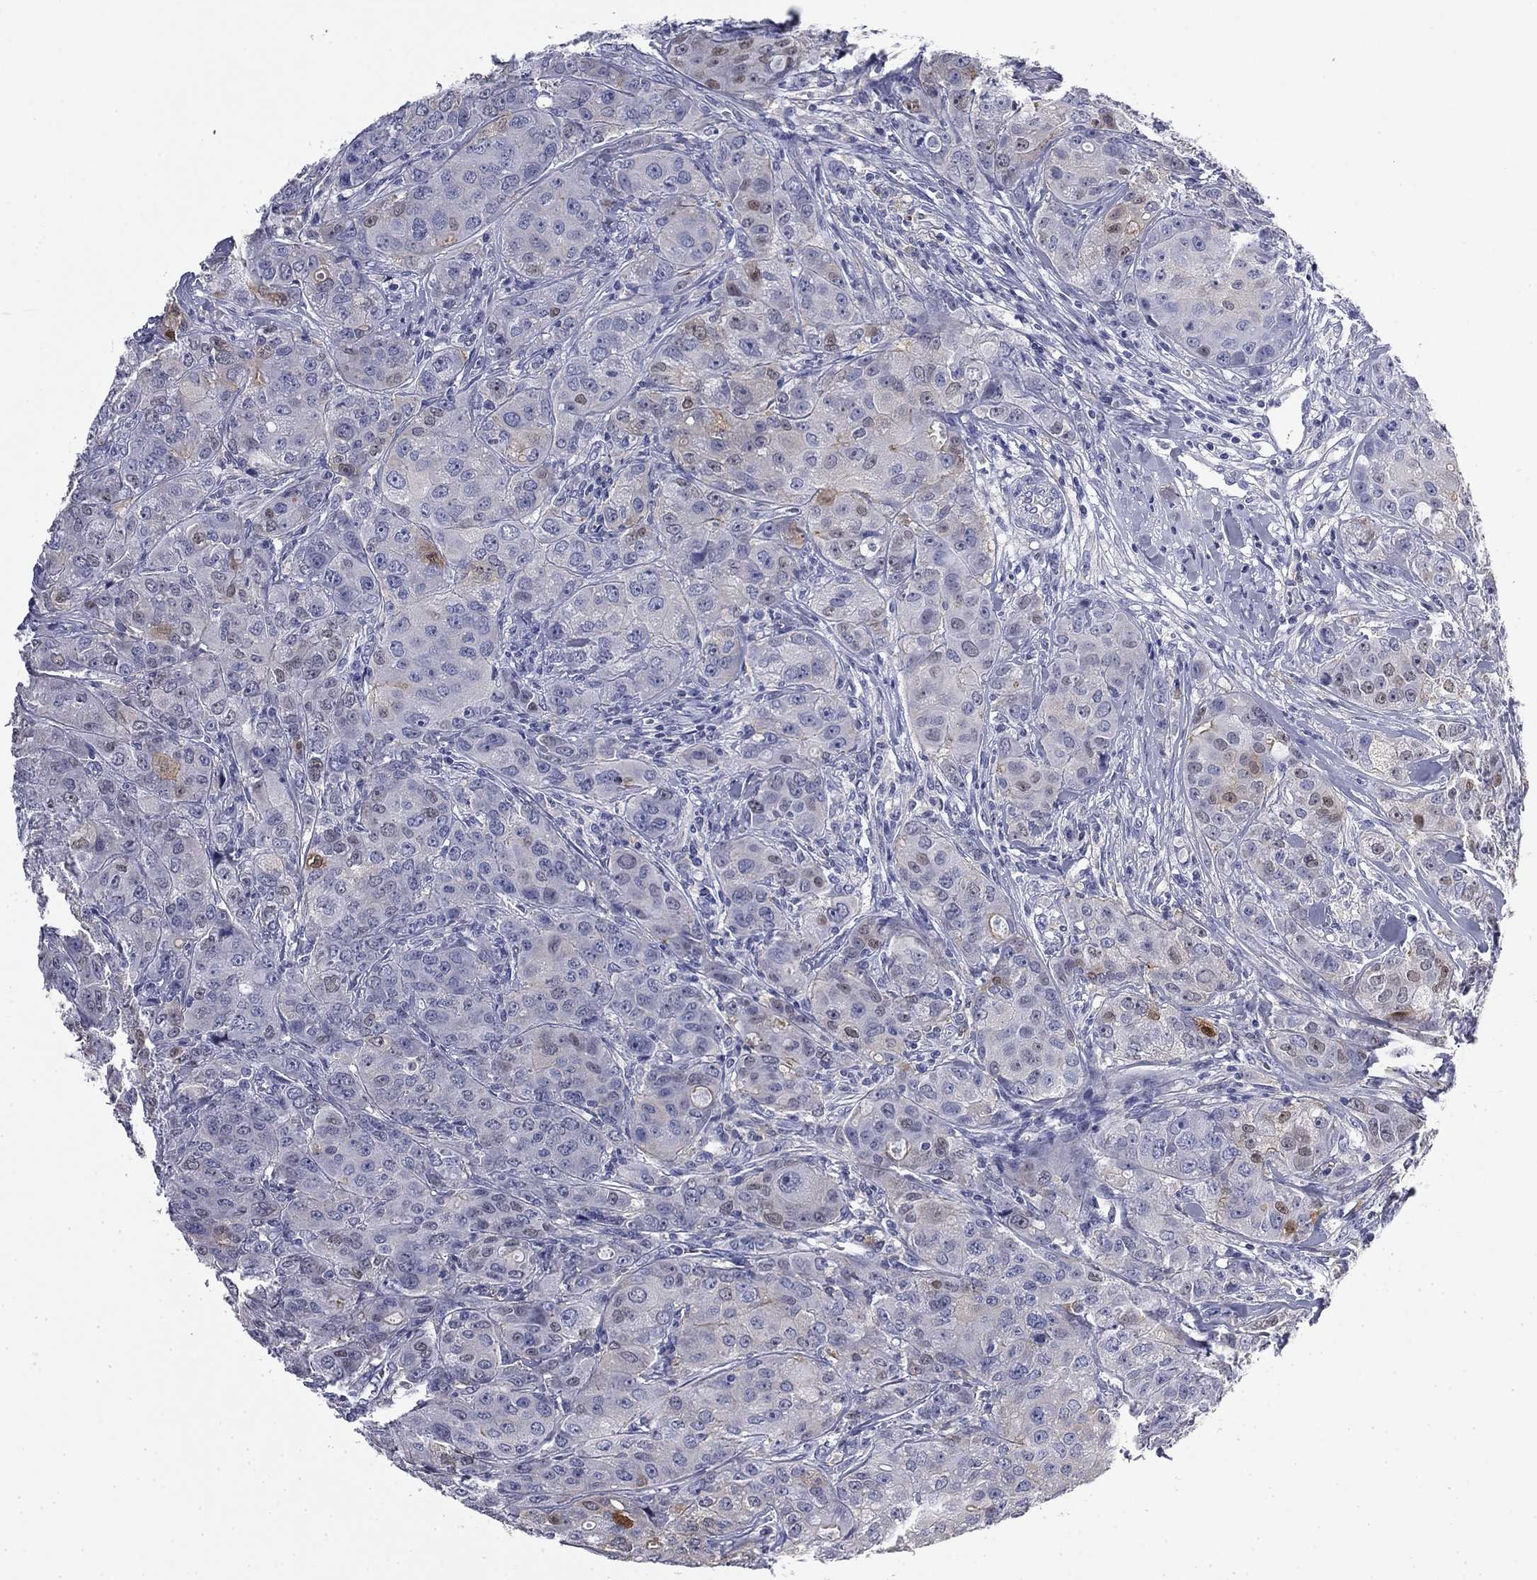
{"staining": {"intensity": "negative", "quantity": "none", "location": "none"}, "tissue": "breast cancer", "cell_type": "Tumor cells", "image_type": "cancer", "snomed": [{"axis": "morphology", "description": "Duct carcinoma"}, {"axis": "topography", "description": "Breast"}], "caption": "High magnification brightfield microscopy of breast invasive ductal carcinoma stained with DAB (brown) and counterstained with hematoxylin (blue): tumor cells show no significant expression.", "gene": "BCL2L14", "patient": {"sex": "female", "age": 43}}